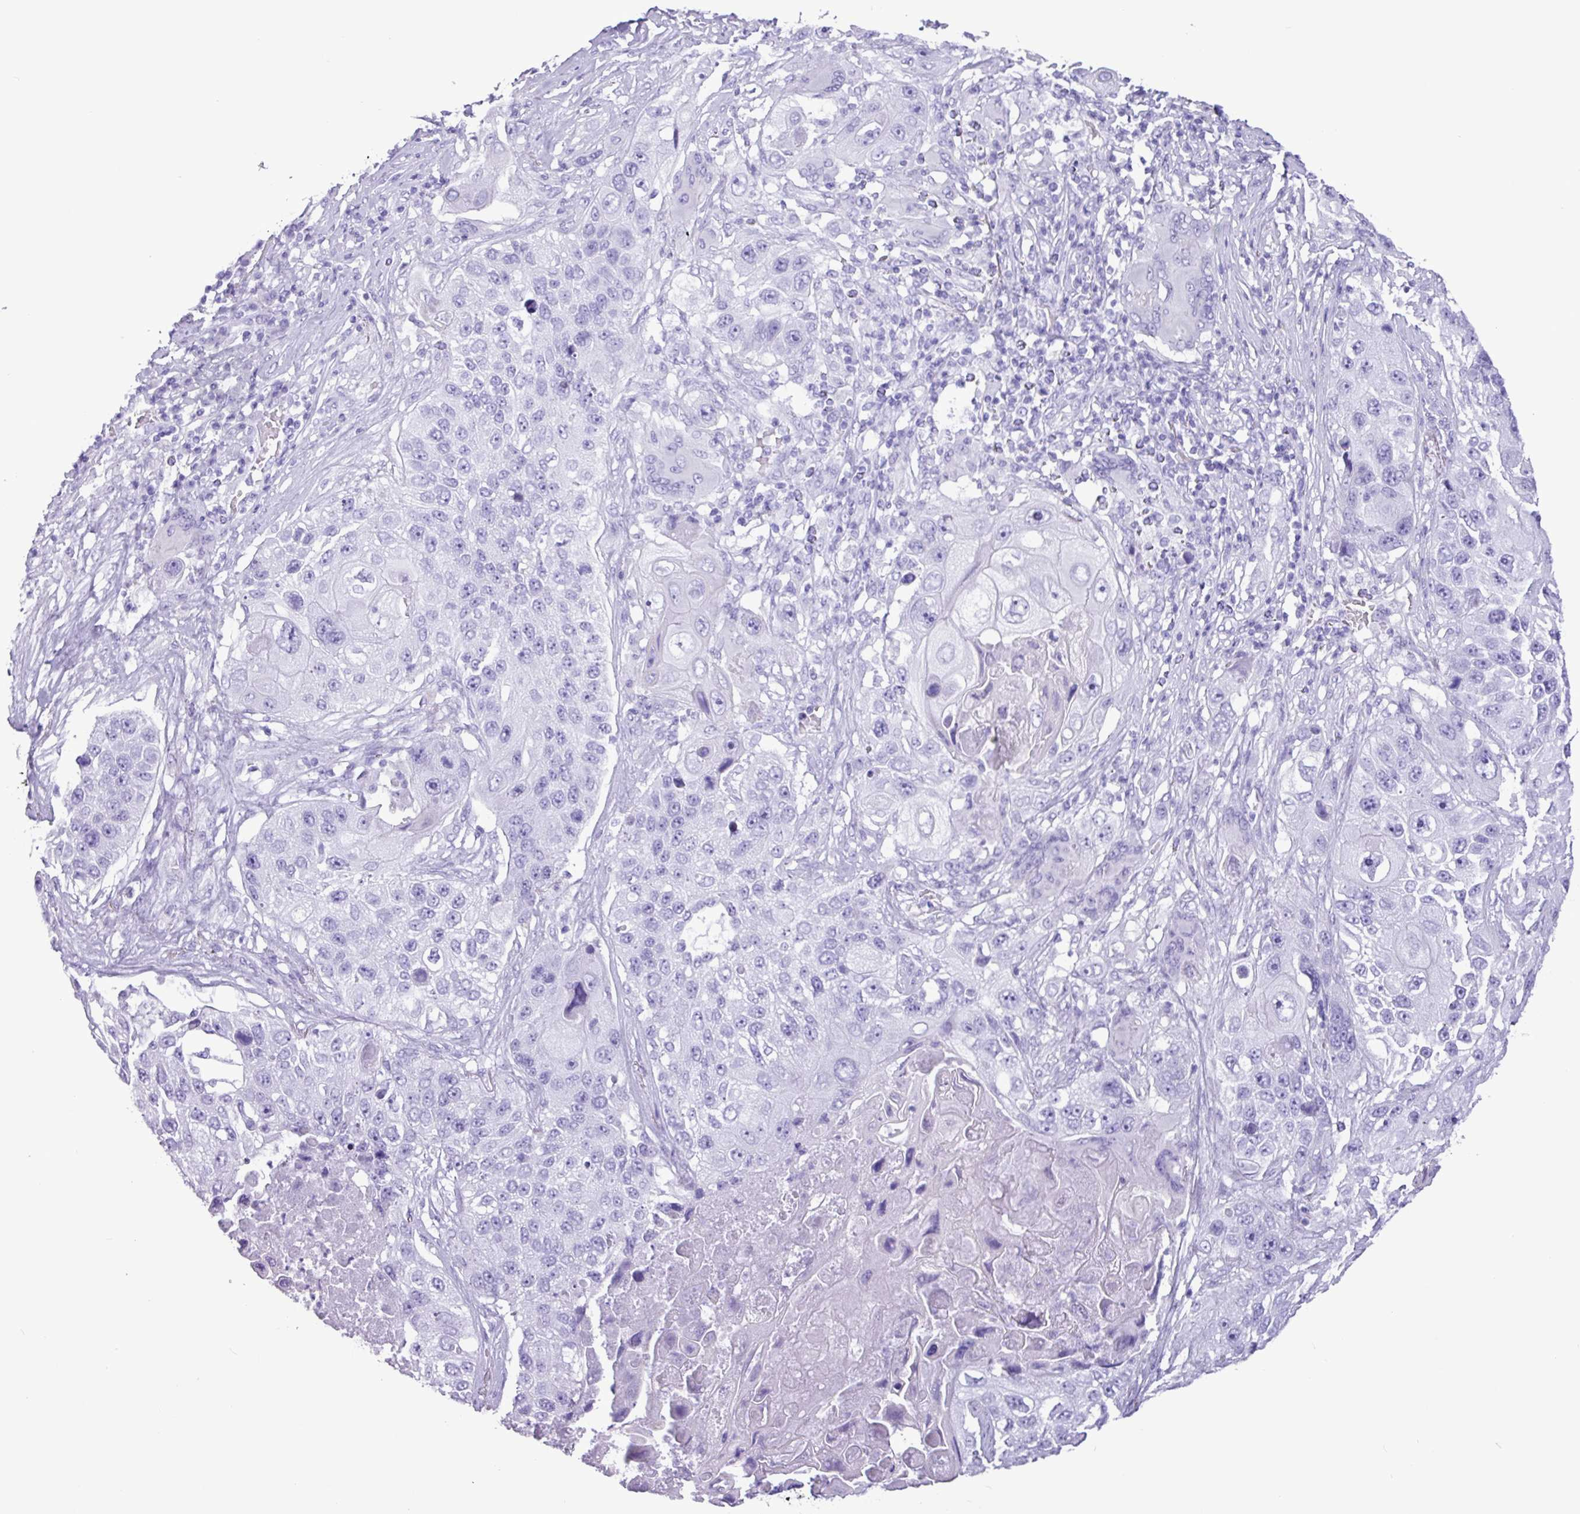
{"staining": {"intensity": "negative", "quantity": "none", "location": "none"}, "tissue": "lung cancer", "cell_type": "Tumor cells", "image_type": "cancer", "snomed": [{"axis": "morphology", "description": "Squamous cell carcinoma, NOS"}, {"axis": "topography", "description": "Lung"}], "caption": "This is an immunohistochemistry histopathology image of lung cancer. There is no staining in tumor cells.", "gene": "CKMT2", "patient": {"sex": "male", "age": 61}}